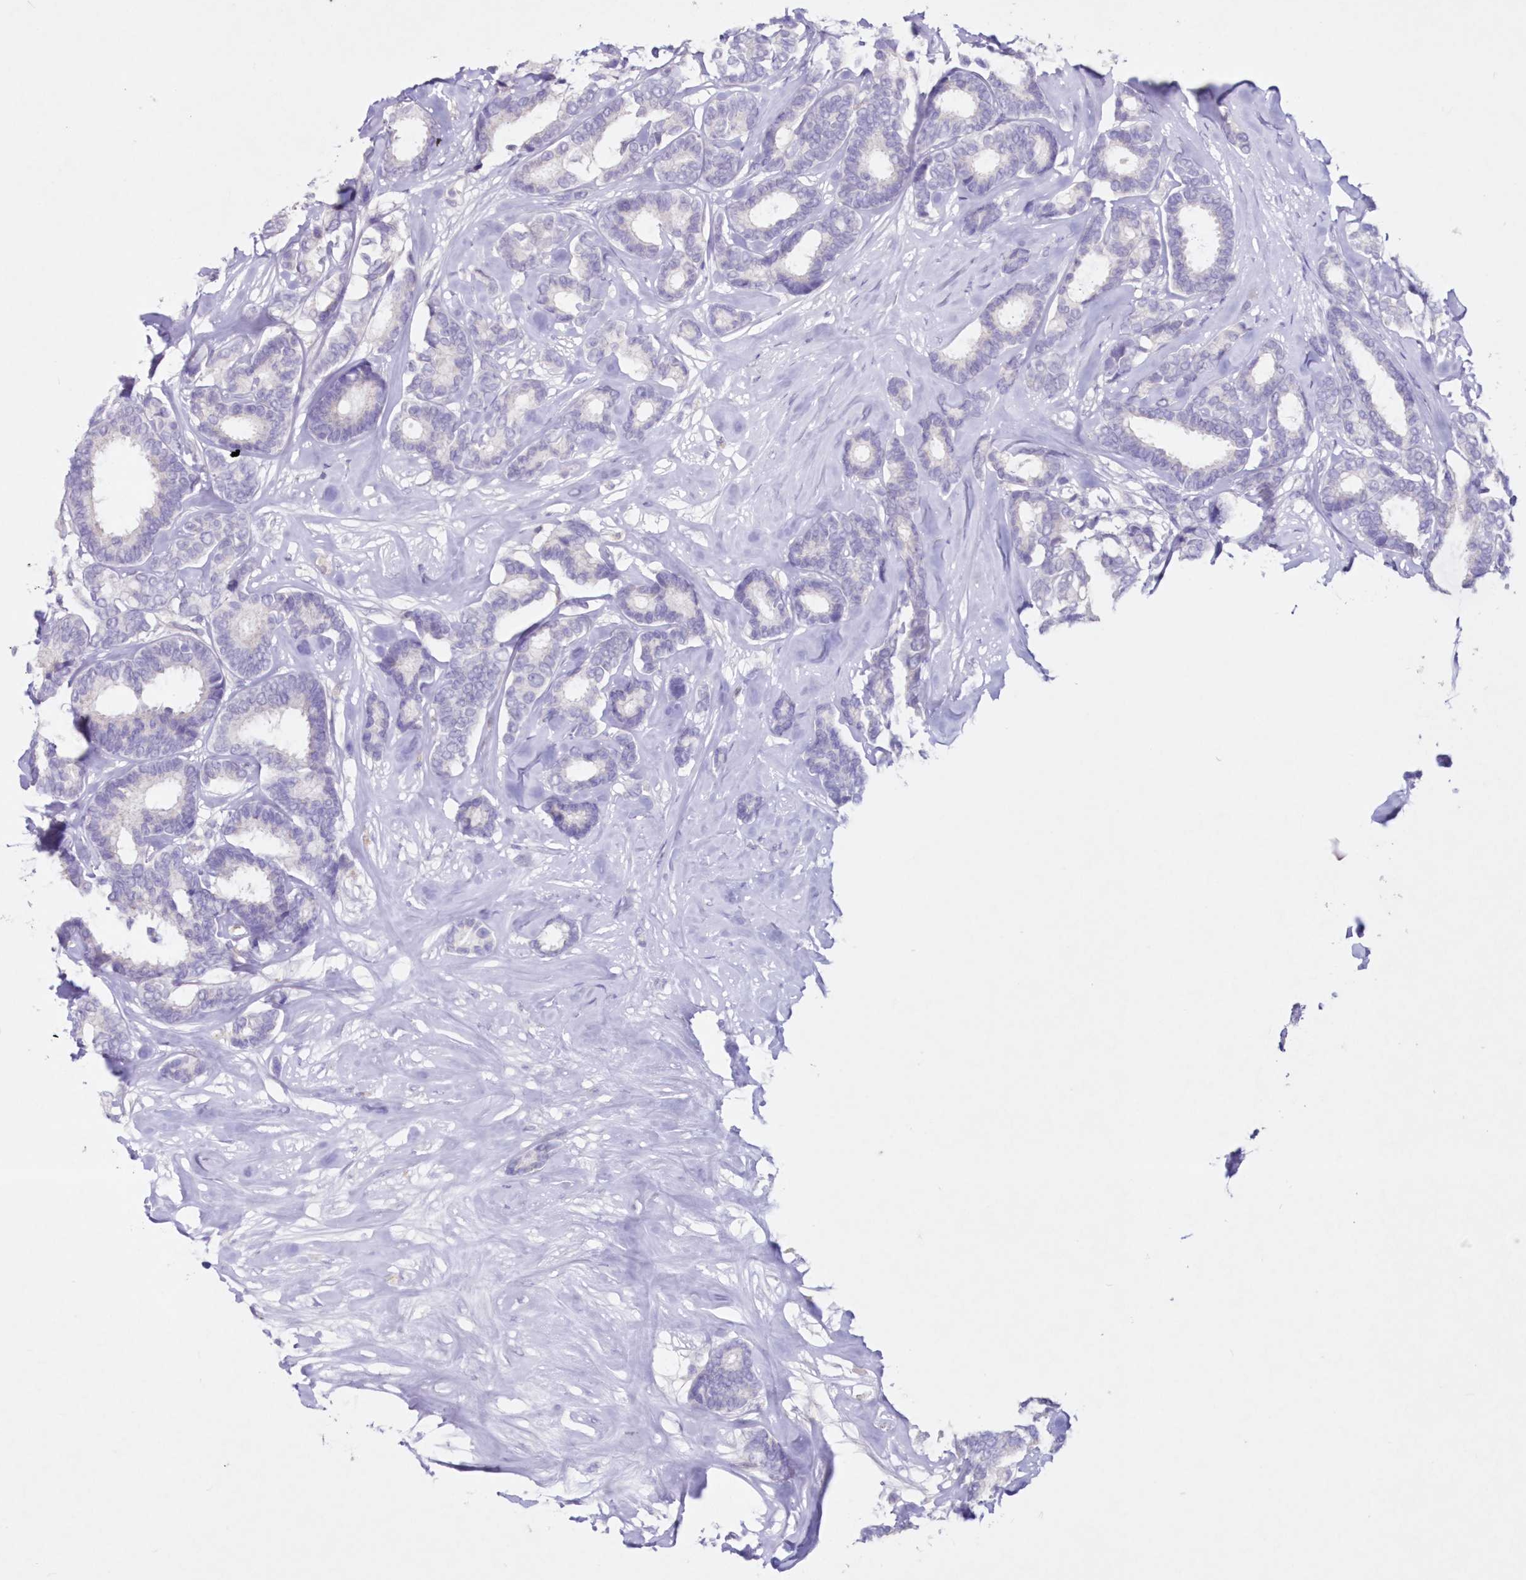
{"staining": {"intensity": "negative", "quantity": "none", "location": "none"}, "tissue": "breast cancer", "cell_type": "Tumor cells", "image_type": "cancer", "snomed": [{"axis": "morphology", "description": "Duct carcinoma"}, {"axis": "topography", "description": "Breast"}], "caption": "Immunohistochemistry (IHC) of human breast invasive ductal carcinoma reveals no expression in tumor cells.", "gene": "GCKR", "patient": {"sex": "female", "age": 87}}